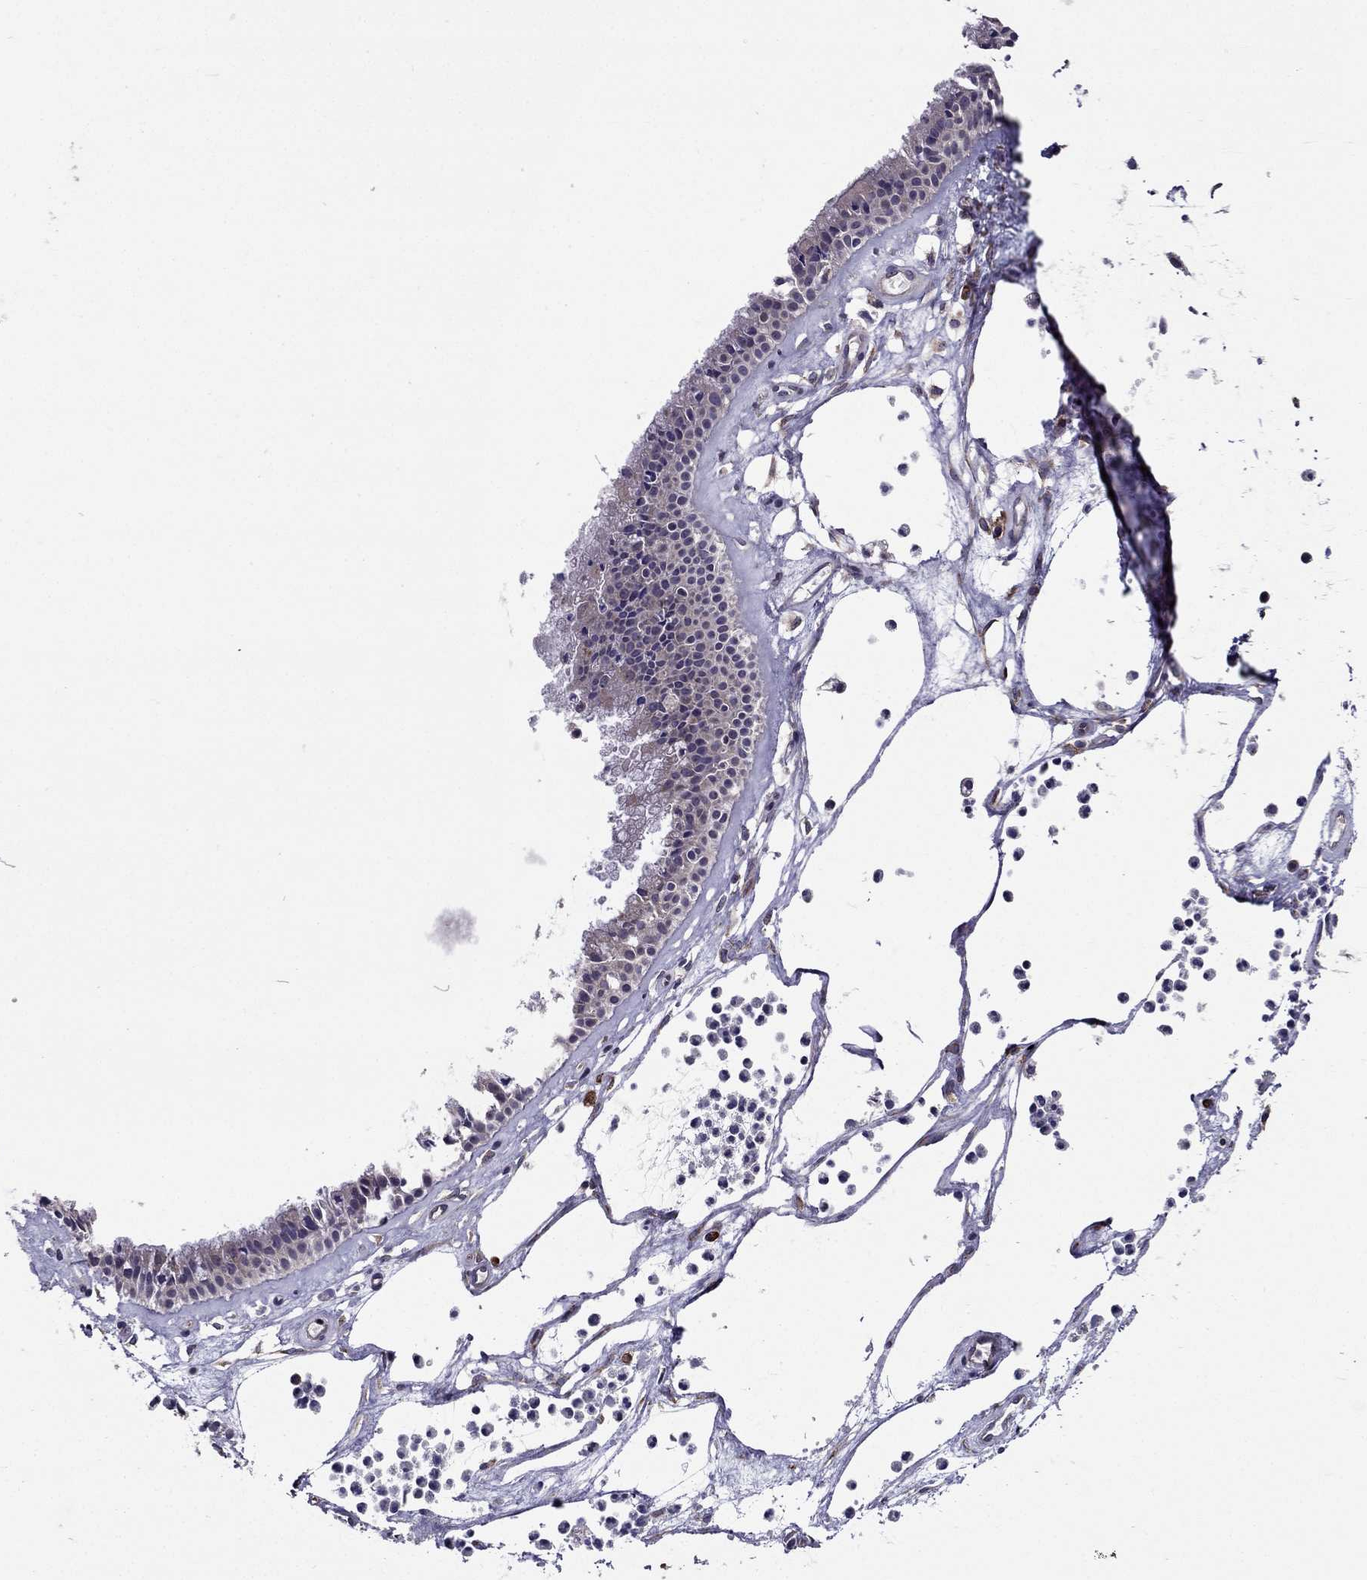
{"staining": {"intensity": "weak", "quantity": "<25%", "location": "cytoplasmic/membranous"}, "tissue": "nasopharynx", "cell_type": "Respiratory epithelial cells", "image_type": "normal", "snomed": [{"axis": "morphology", "description": "Normal tissue, NOS"}, {"axis": "topography", "description": "Nasopharynx"}], "caption": "Protein analysis of unremarkable nasopharynx exhibits no significant staining in respiratory epithelial cells. (Immunohistochemistry (ihc), brightfield microscopy, high magnification).", "gene": "ARHGEF28", "patient": {"sex": "female", "age": 47}}